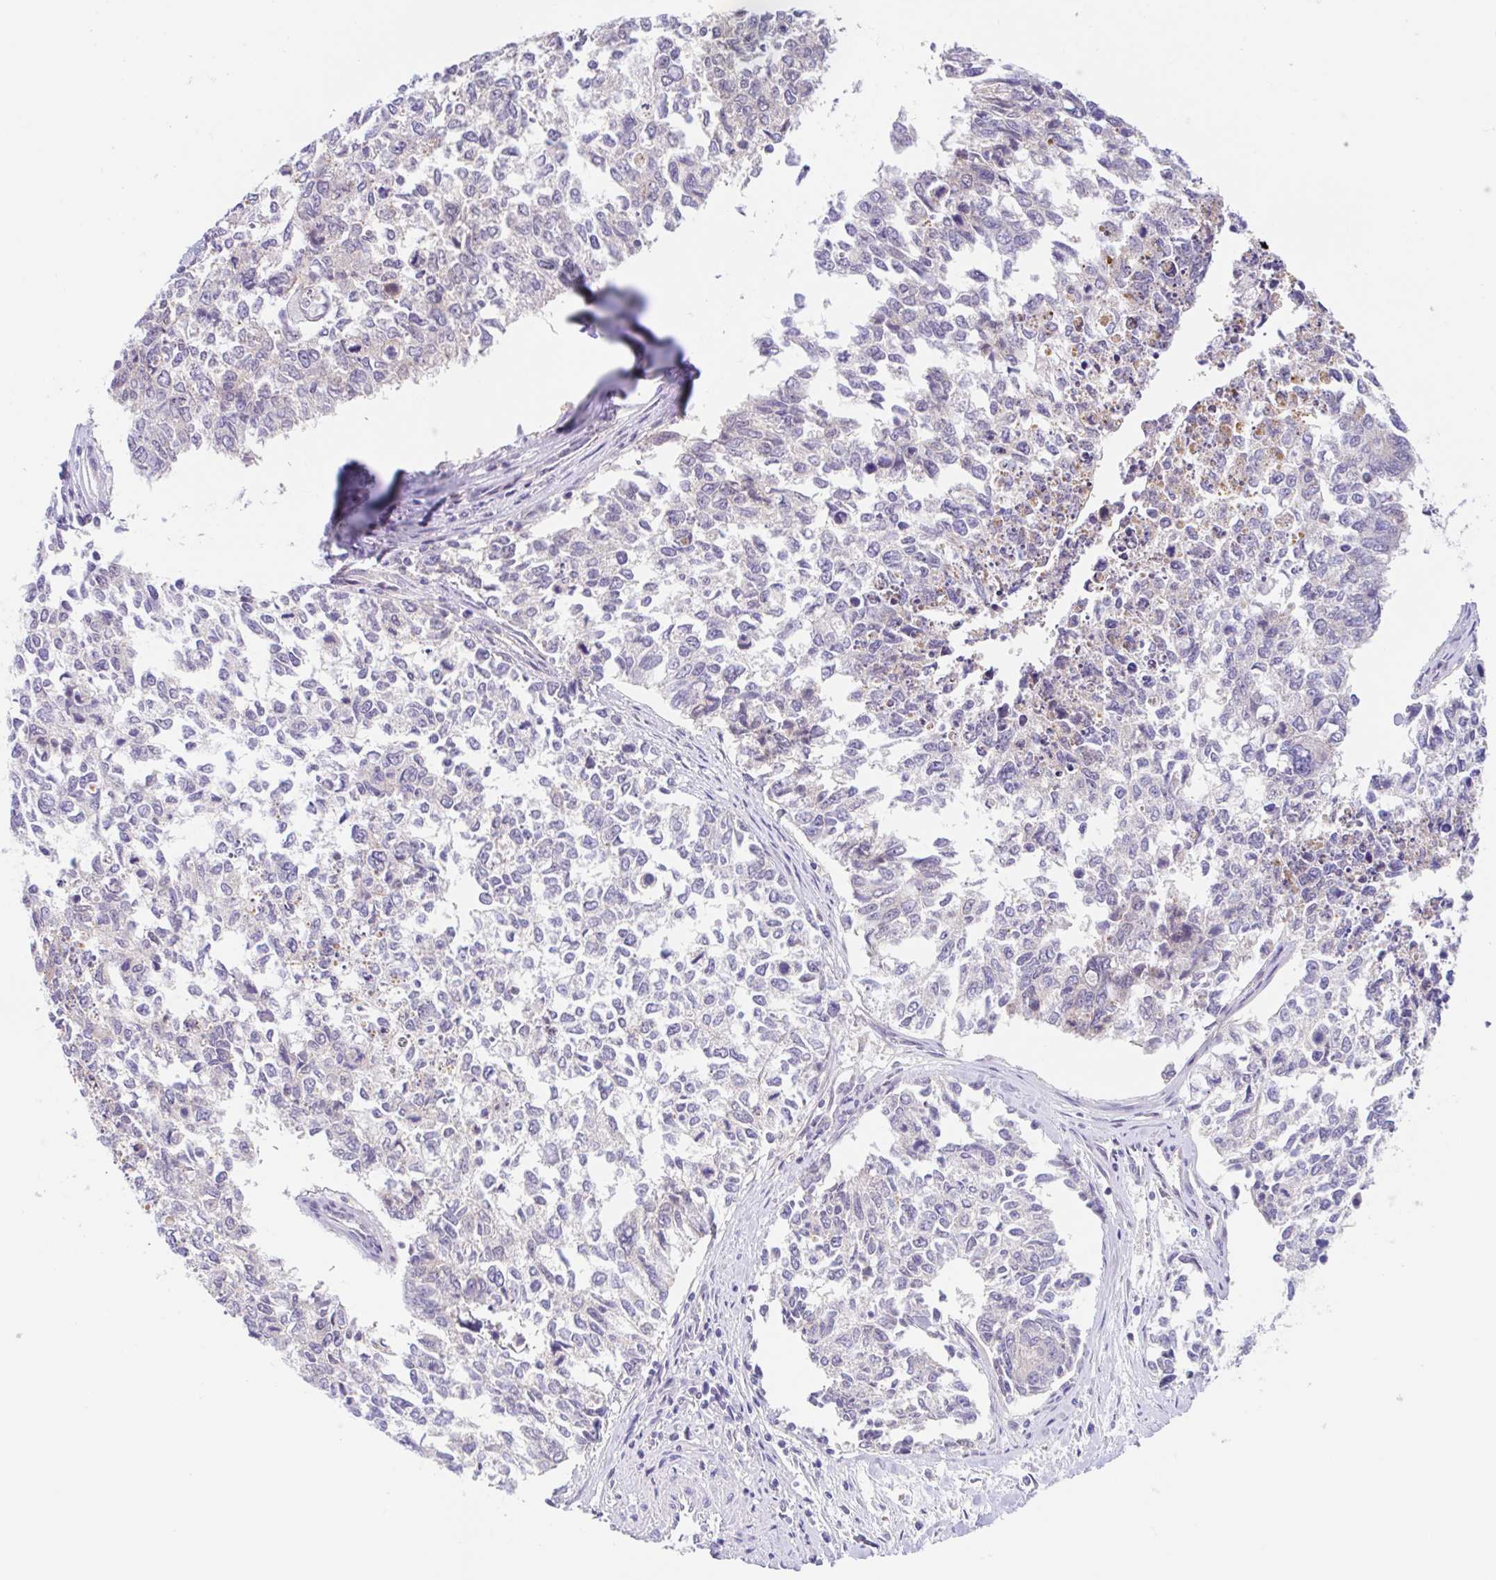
{"staining": {"intensity": "negative", "quantity": "none", "location": "none"}, "tissue": "cervical cancer", "cell_type": "Tumor cells", "image_type": "cancer", "snomed": [{"axis": "morphology", "description": "Adenocarcinoma, NOS"}, {"axis": "topography", "description": "Cervix"}], "caption": "This is an immunohistochemistry histopathology image of human cervical cancer. There is no positivity in tumor cells.", "gene": "TMEM86A", "patient": {"sex": "female", "age": 63}}